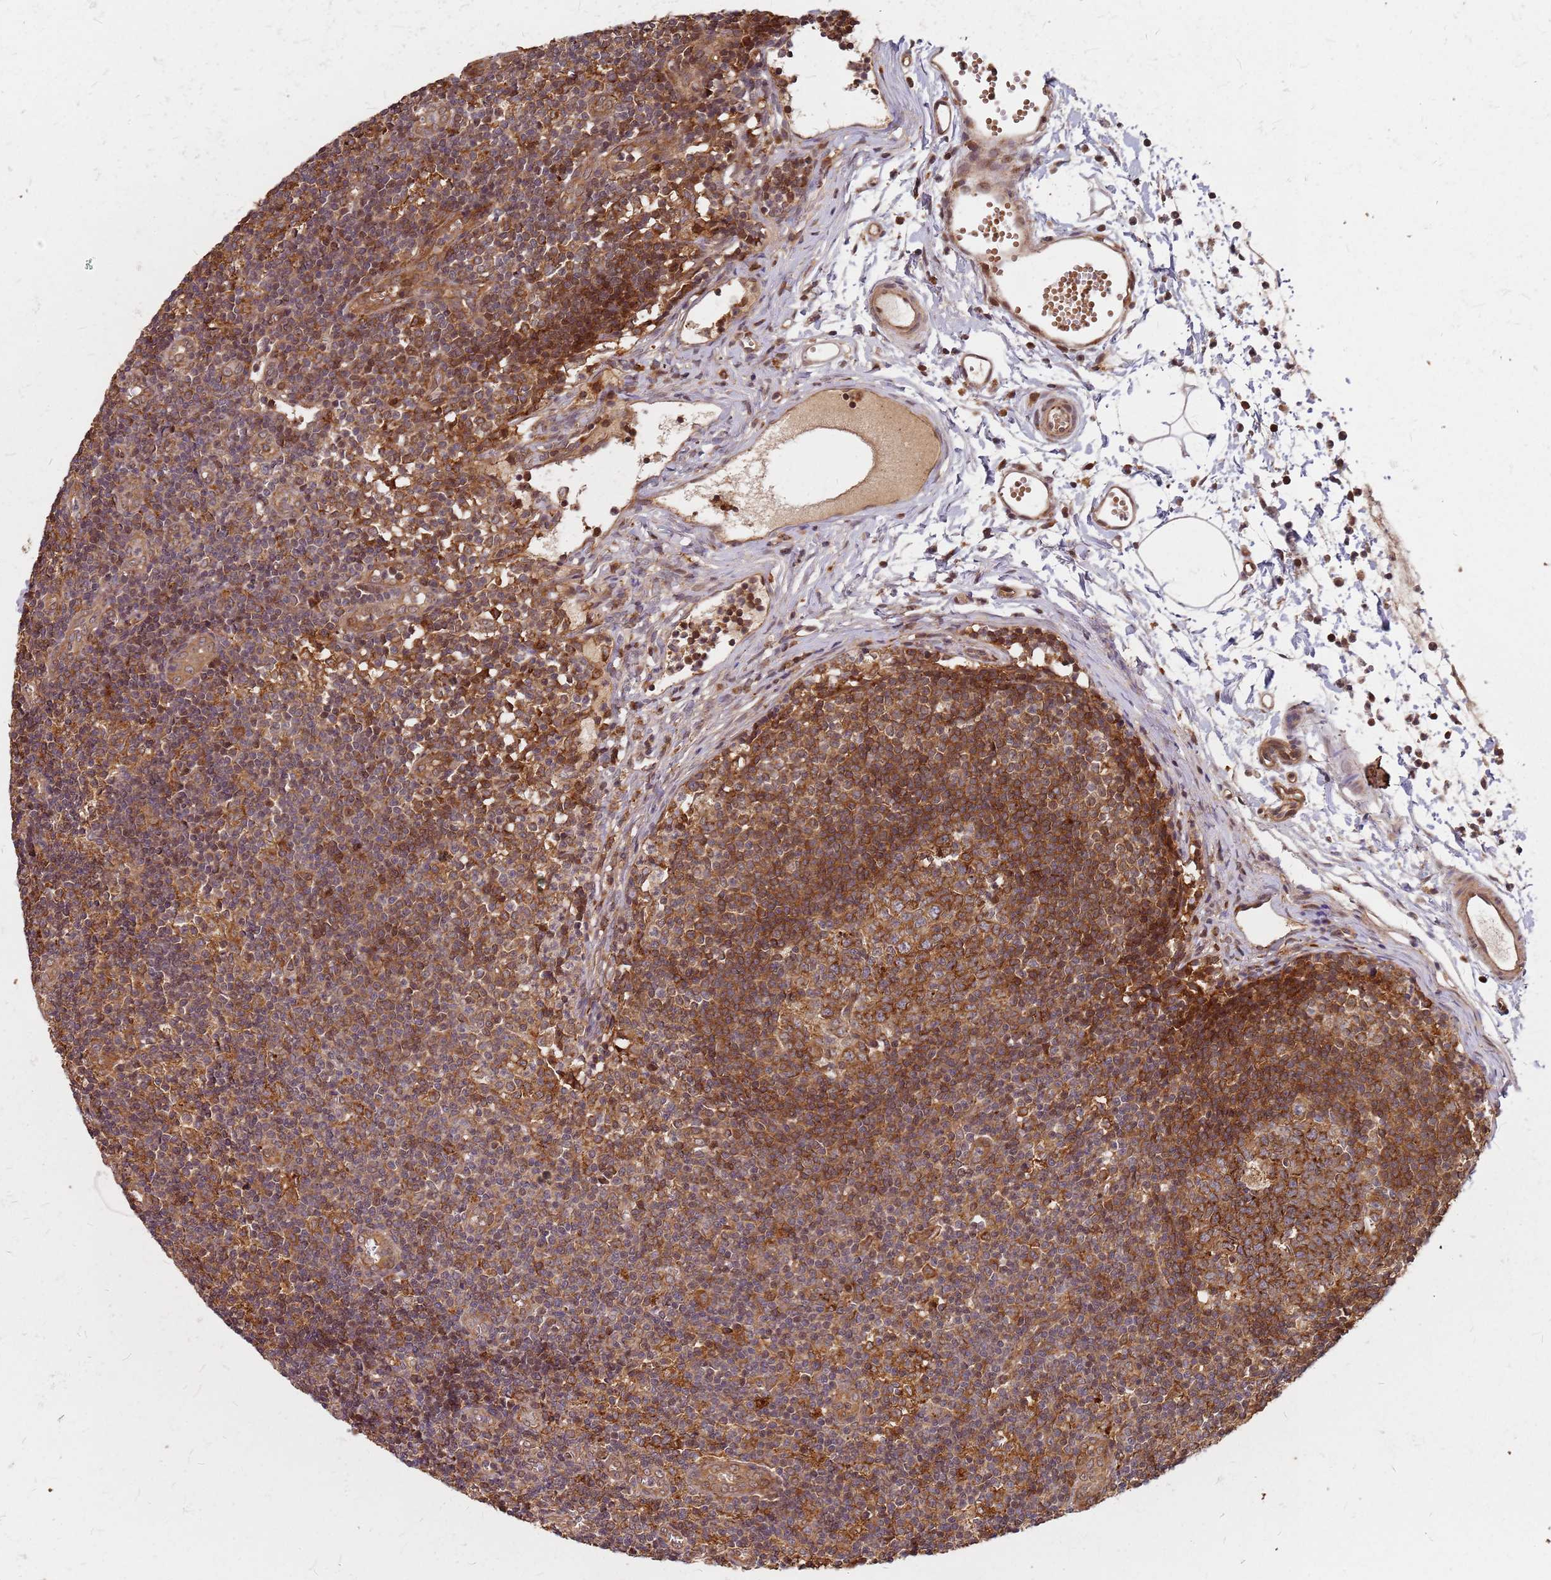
{"staining": {"intensity": "strong", "quantity": ">75%", "location": "cytoplasmic/membranous"}, "tissue": "lymph node", "cell_type": "Germinal center cells", "image_type": "normal", "snomed": [{"axis": "morphology", "description": "Normal tissue, NOS"}, {"axis": "topography", "description": "Lymph node"}], "caption": "Lymph node stained with a brown dye shows strong cytoplasmic/membranous positive positivity in approximately >75% of germinal center cells.", "gene": "TRABD", "patient": {"sex": "female", "age": 37}}